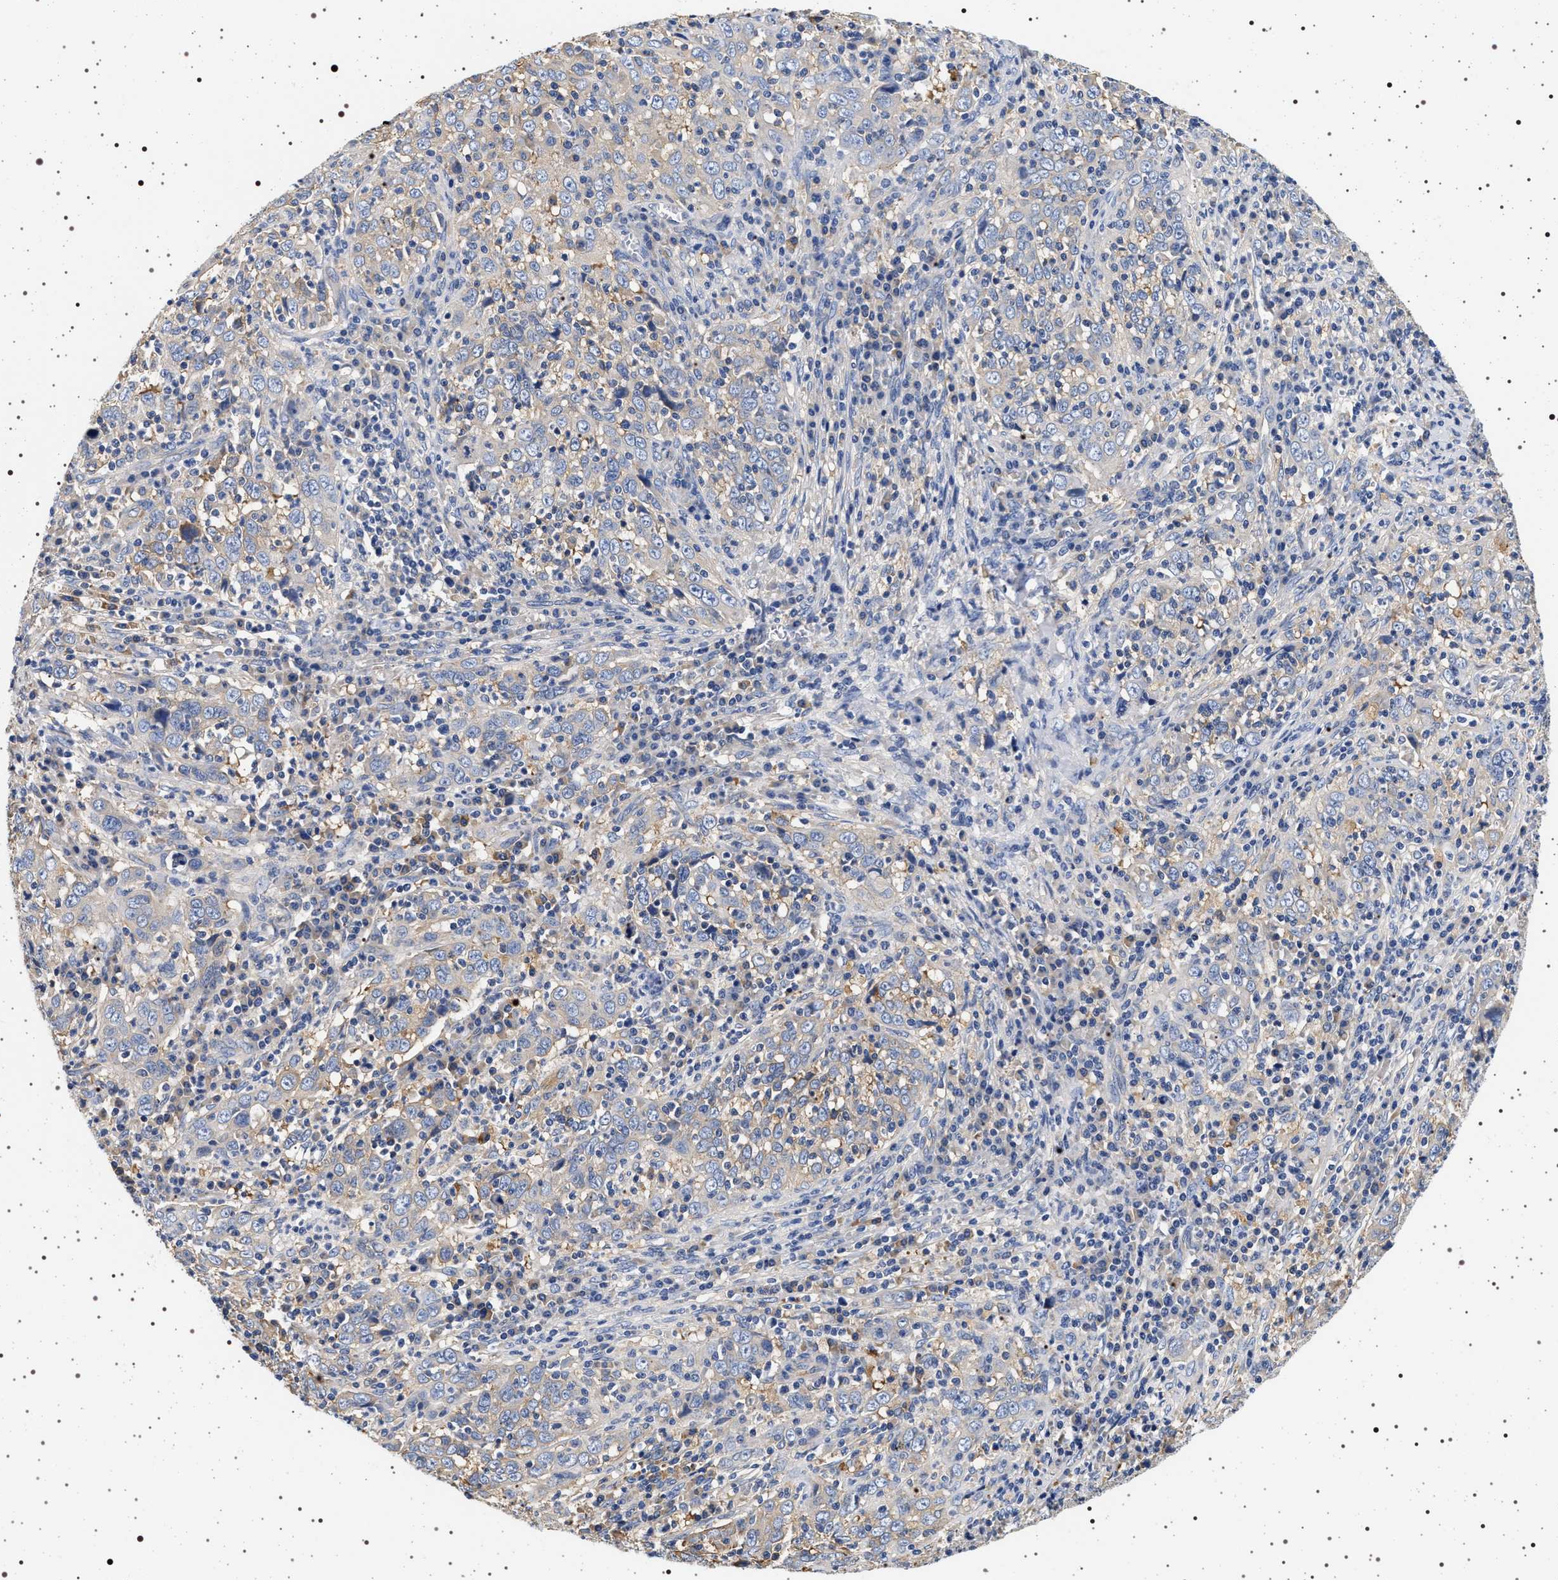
{"staining": {"intensity": "weak", "quantity": "<25%", "location": "cytoplasmic/membranous"}, "tissue": "cervical cancer", "cell_type": "Tumor cells", "image_type": "cancer", "snomed": [{"axis": "morphology", "description": "Squamous cell carcinoma, NOS"}, {"axis": "topography", "description": "Cervix"}], "caption": "High power microscopy image of an immunohistochemistry micrograph of cervical squamous cell carcinoma, revealing no significant positivity in tumor cells.", "gene": "HSD17B1", "patient": {"sex": "female", "age": 46}}